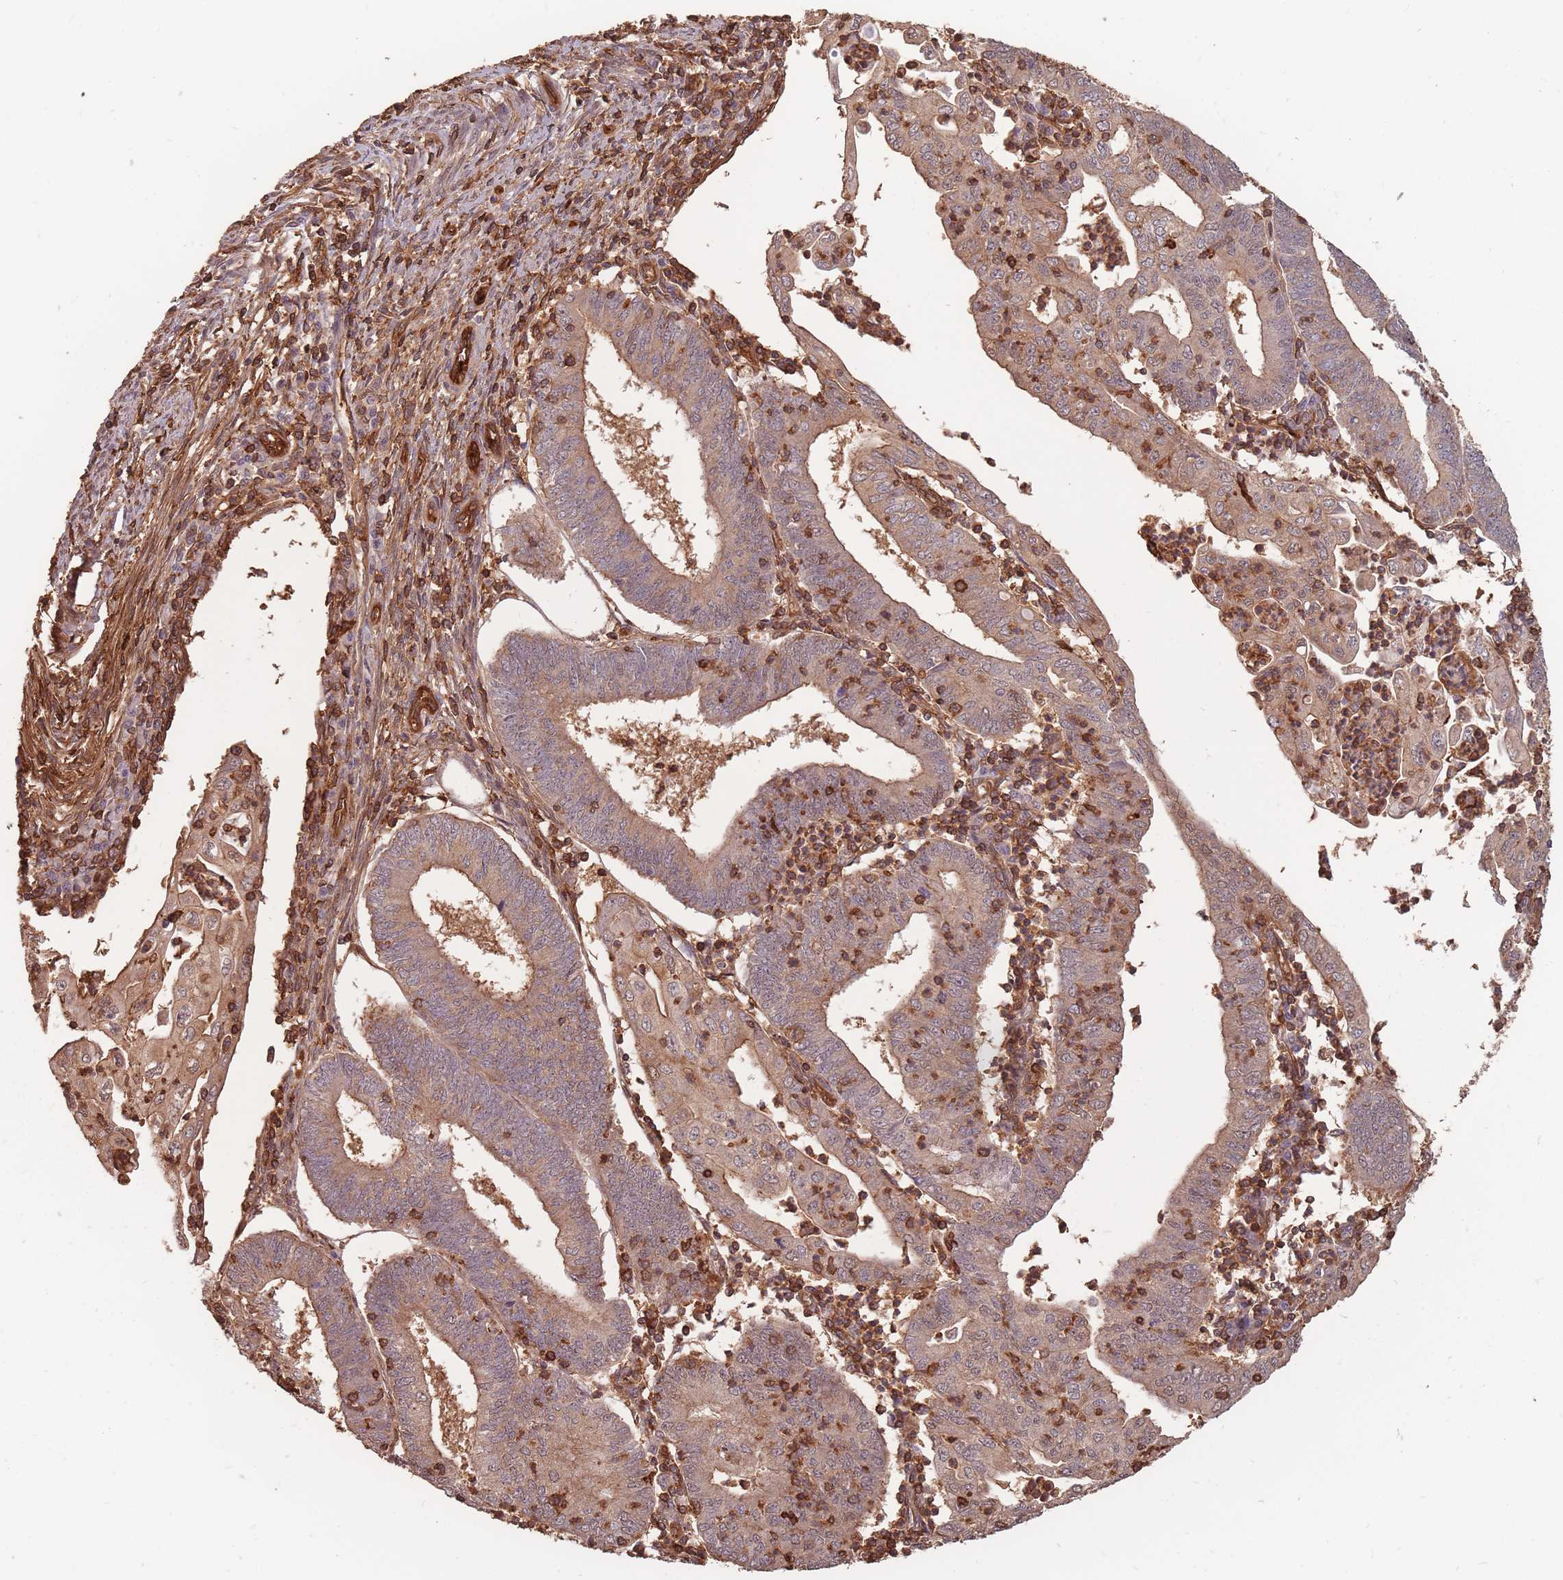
{"staining": {"intensity": "moderate", "quantity": ">75%", "location": "cytoplasmic/membranous"}, "tissue": "endometrial cancer", "cell_type": "Tumor cells", "image_type": "cancer", "snomed": [{"axis": "morphology", "description": "Adenocarcinoma, NOS"}, {"axis": "topography", "description": "Endometrium"}], "caption": "Immunohistochemical staining of endometrial adenocarcinoma shows moderate cytoplasmic/membranous protein staining in about >75% of tumor cells.", "gene": "PLS3", "patient": {"sex": "female", "age": 60}}